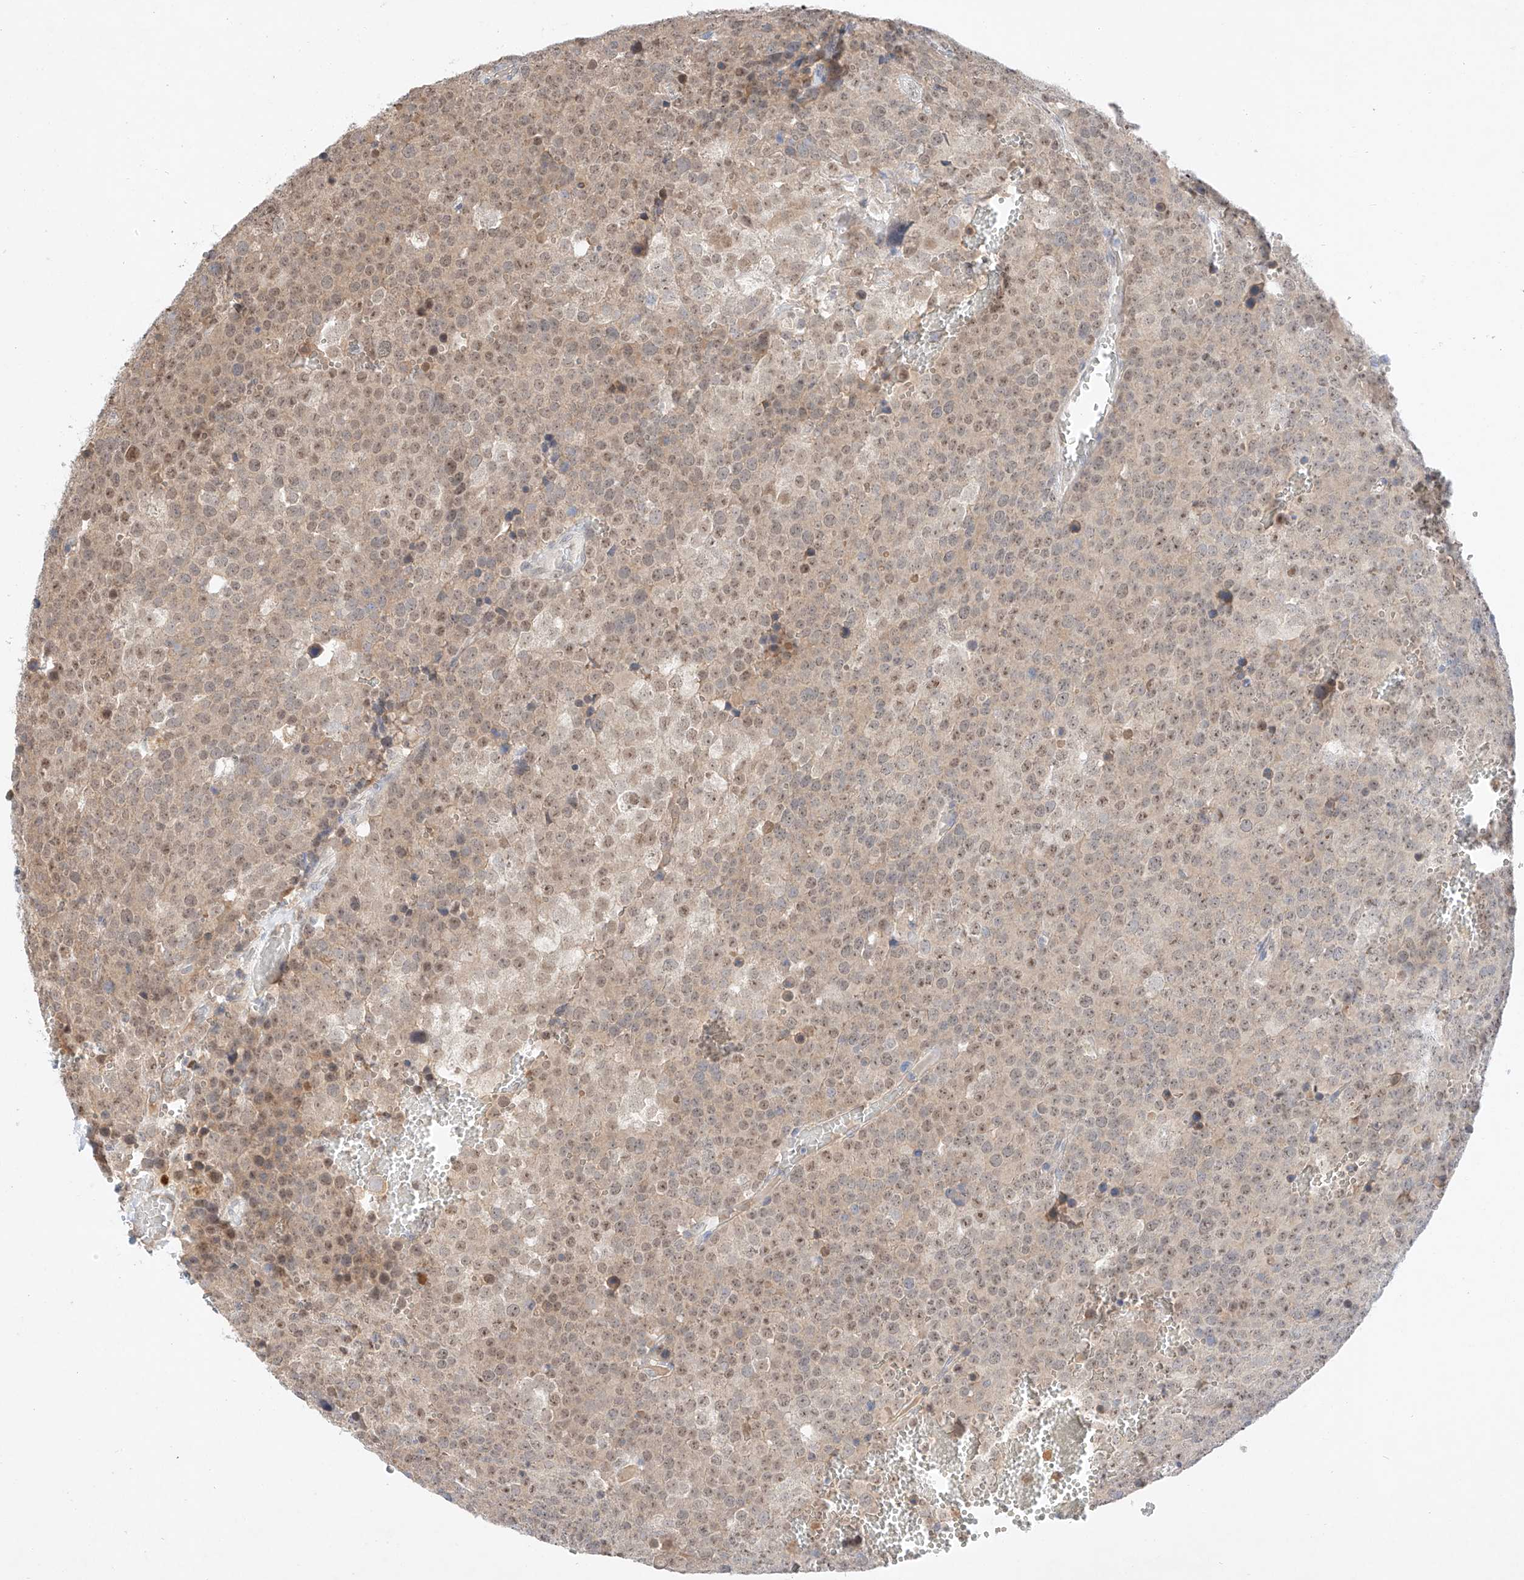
{"staining": {"intensity": "weak", "quantity": "25%-75%", "location": "nuclear"}, "tissue": "testis cancer", "cell_type": "Tumor cells", "image_type": "cancer", "snomed": [{"axis": "morphology", "description": "Seminoma, NOS"}, {"axis": "topography", "description": "Testis"}], "caption": "Testis seminoma stained for a protein demonstrates weak nuclear positivity in tumor cells. (Stains: DAB in brown, nuclei in blue, Microscopy: brightfield microscopy at high magnification).", "gene": "IL22RA2", "patient": {"sex": "male", "age": 71}}